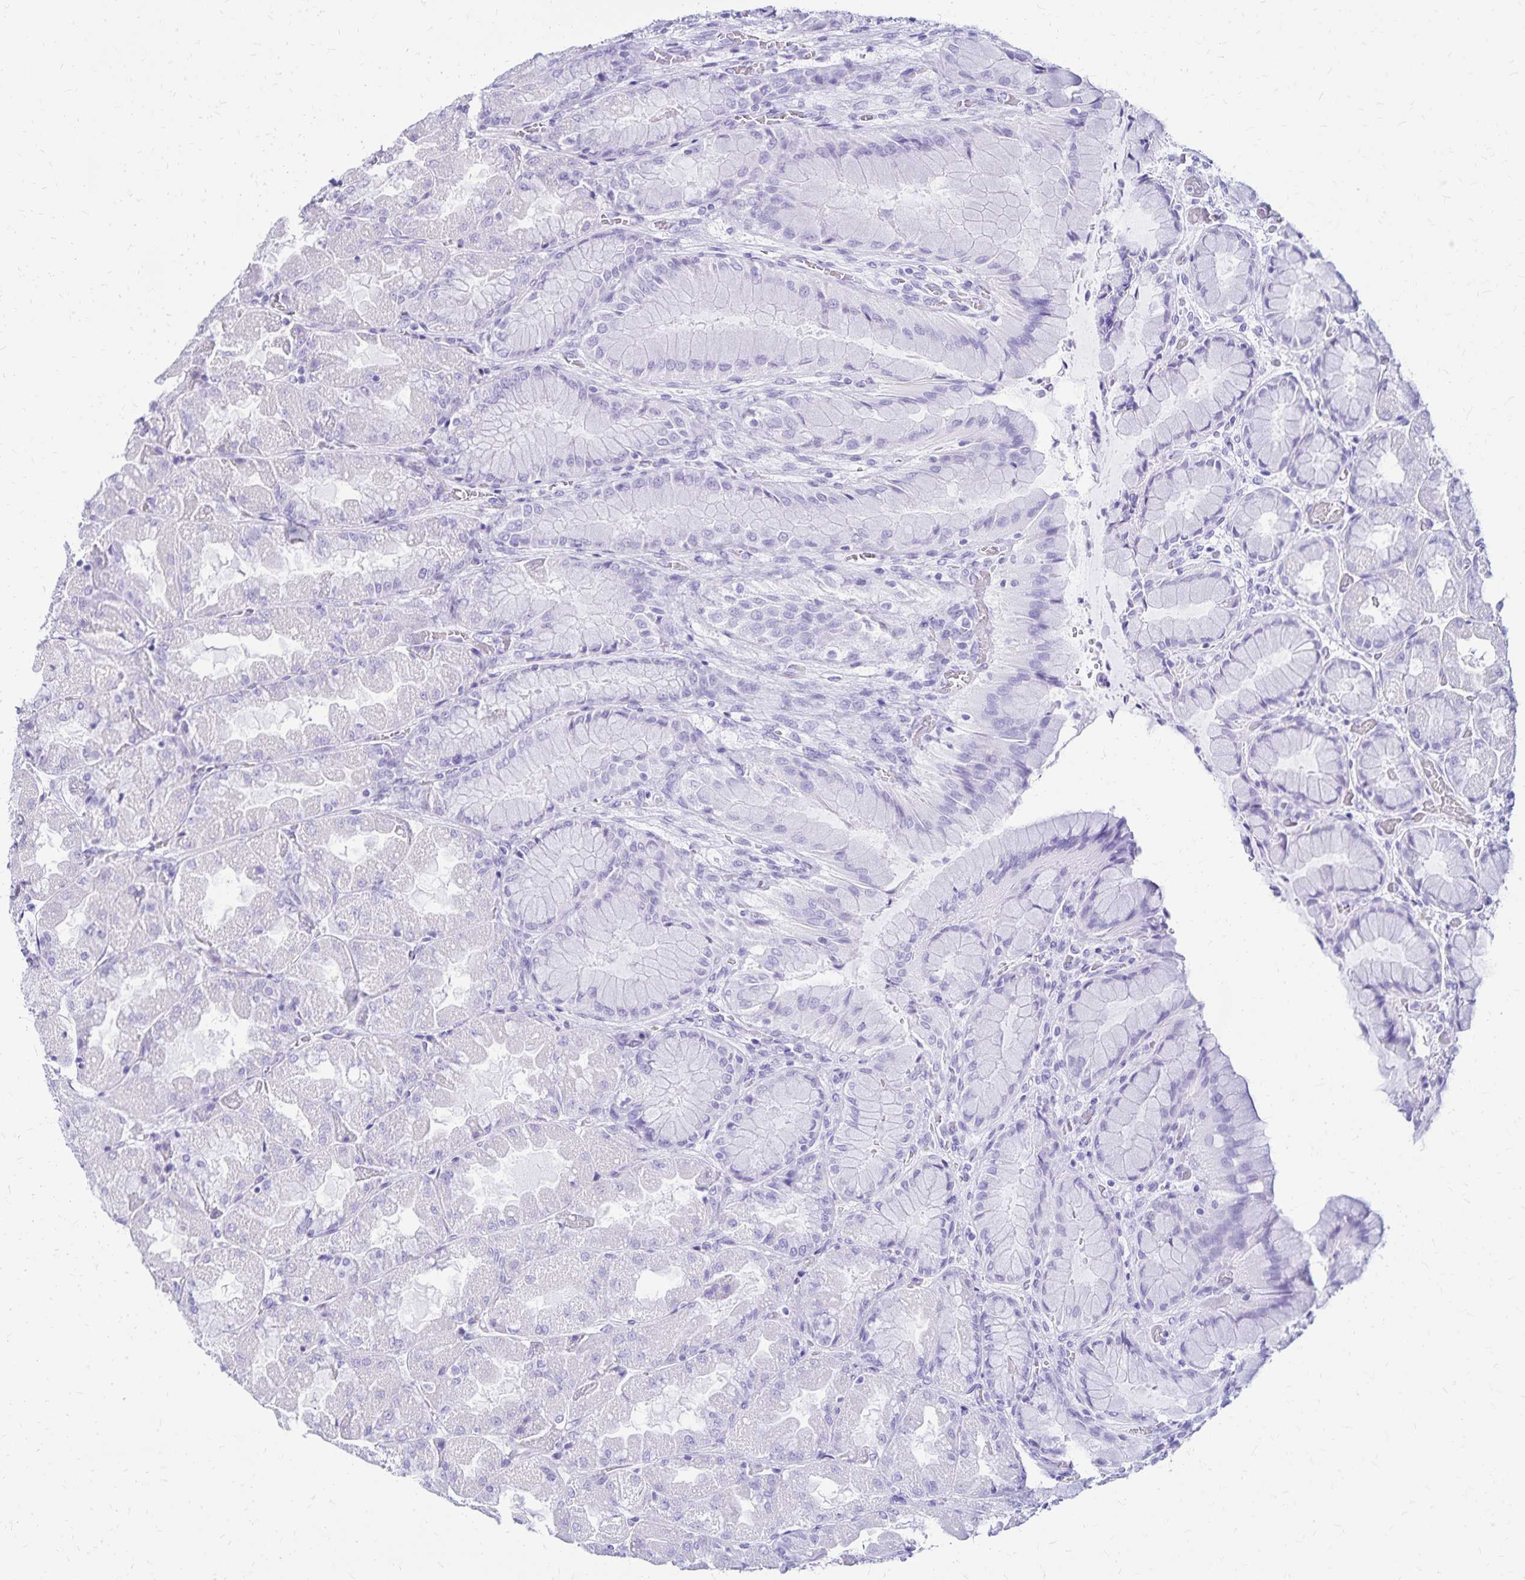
{"staining": {"intensity": "negative", "quantity": "none", "location": "none"}, "tissue": "stomach", "cell_type": "Glandular cells", "image_type": "normal", "snomed": [{"axis": "morphology", "description": "Normal tissue, NOS"}, {"axis": "topography", "description": "Stomach"}], "caption": "Protein analysis of benign stomach demonstrates no significant expression in glandular cells.", "gene": "LIN28B", "patient": {"sex": "female", "age": 61}}